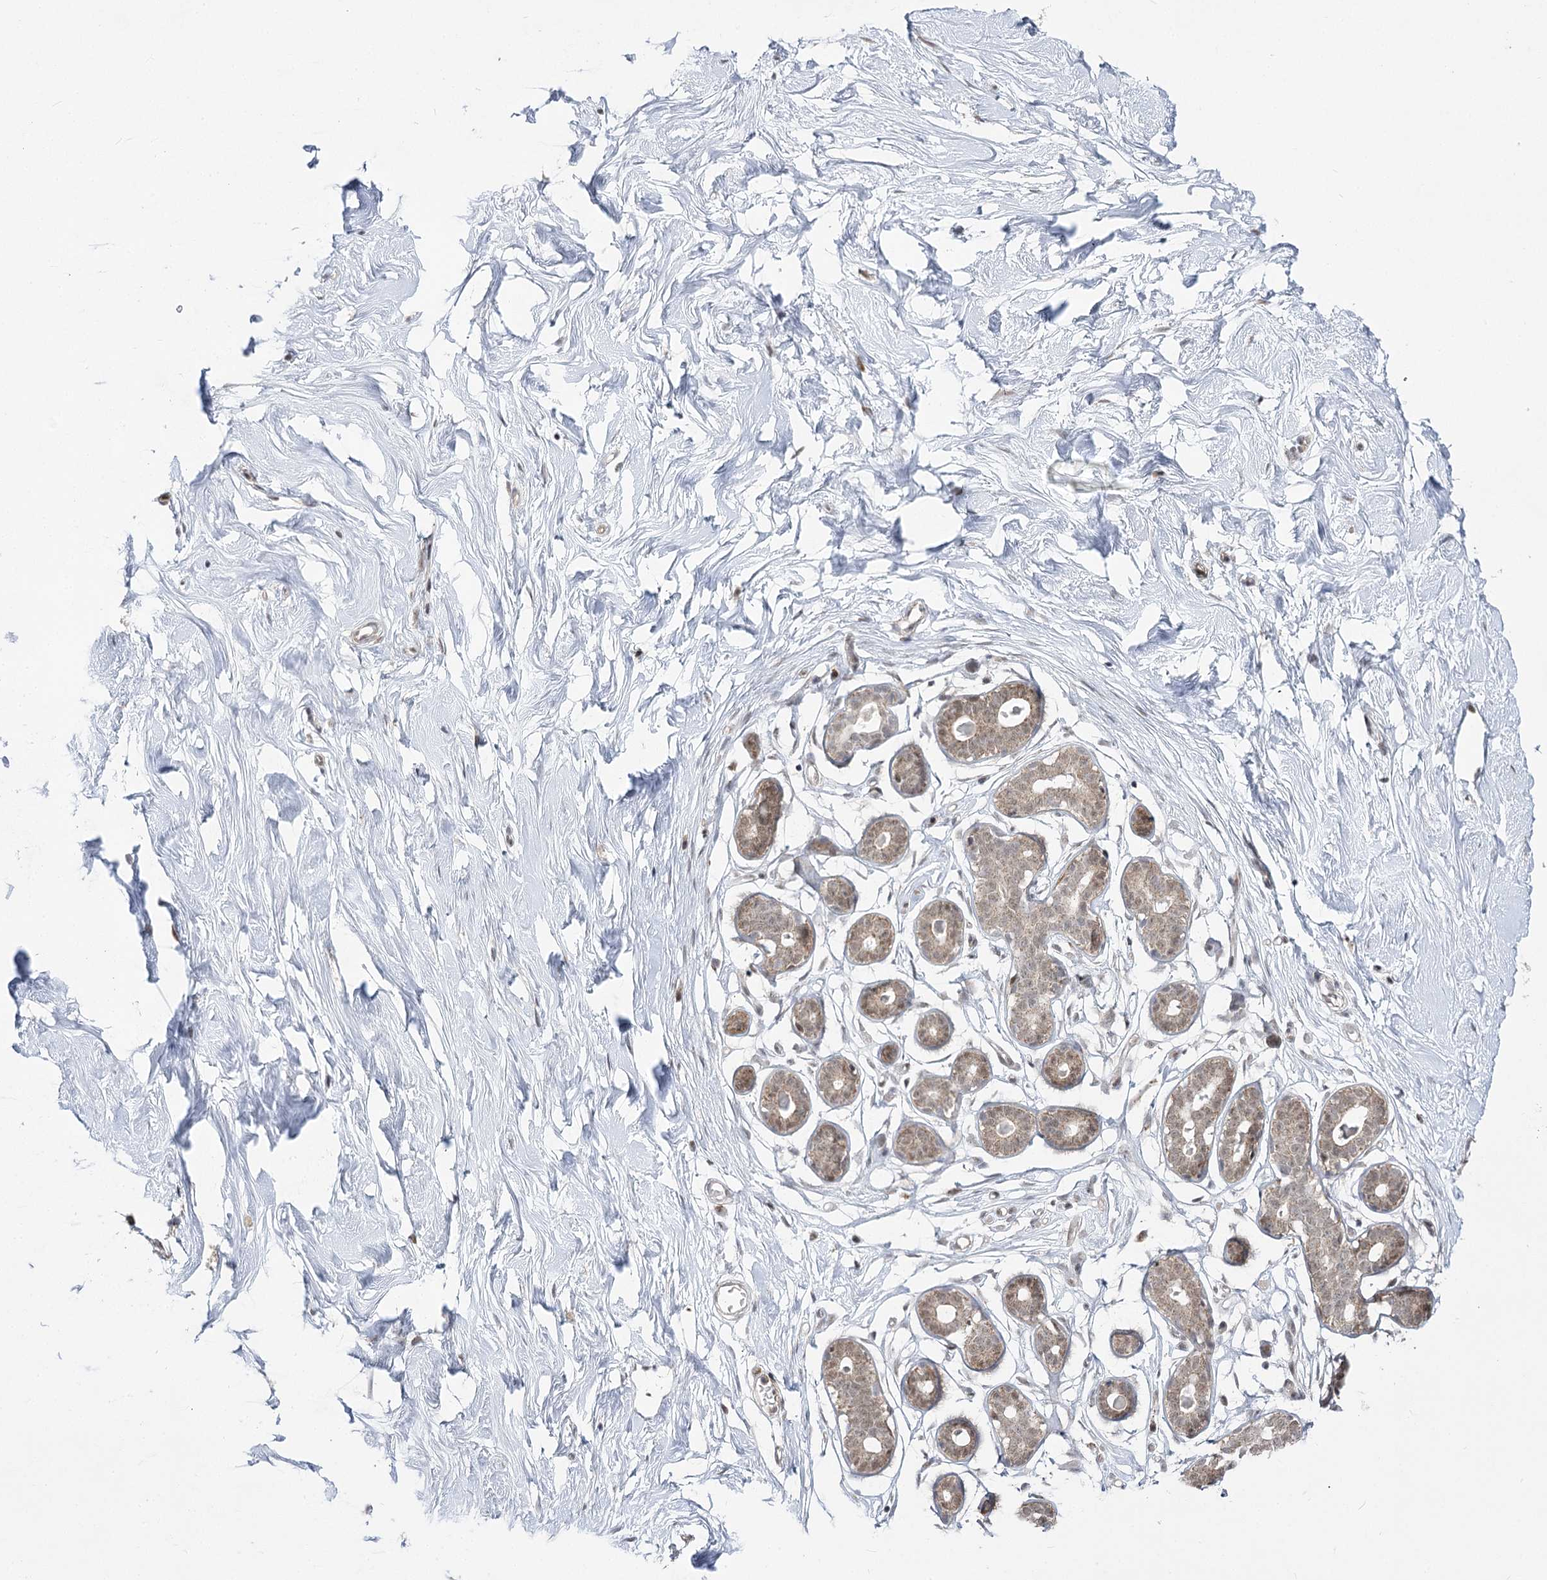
{"staining": {"intensity": "weak", "quantity": "<25%", "location": "cytoplasmic/membranous"}, "tissue": "breast", "cell_type": "Adipocytes", "image_type": "normal", "snomed": [{"axis": "morphology", "description": "Normal tissue, NOS"}, {"axis": "morphology", "description": "Adenoma, NOS"}, {"axis": "topography", "description": "Breast"}], "caption": "Immunohistochemical staining of unremarkable human breast exhibits no significant expression in adipocytes. The staining is performed using DAB (3,3'-diaminobenzidine) brown chromogen with nuclei counter-stained in using hematoxylin.", "gene": "SLC4A1AP", "patient": {"sex": "female", "age": 23}}